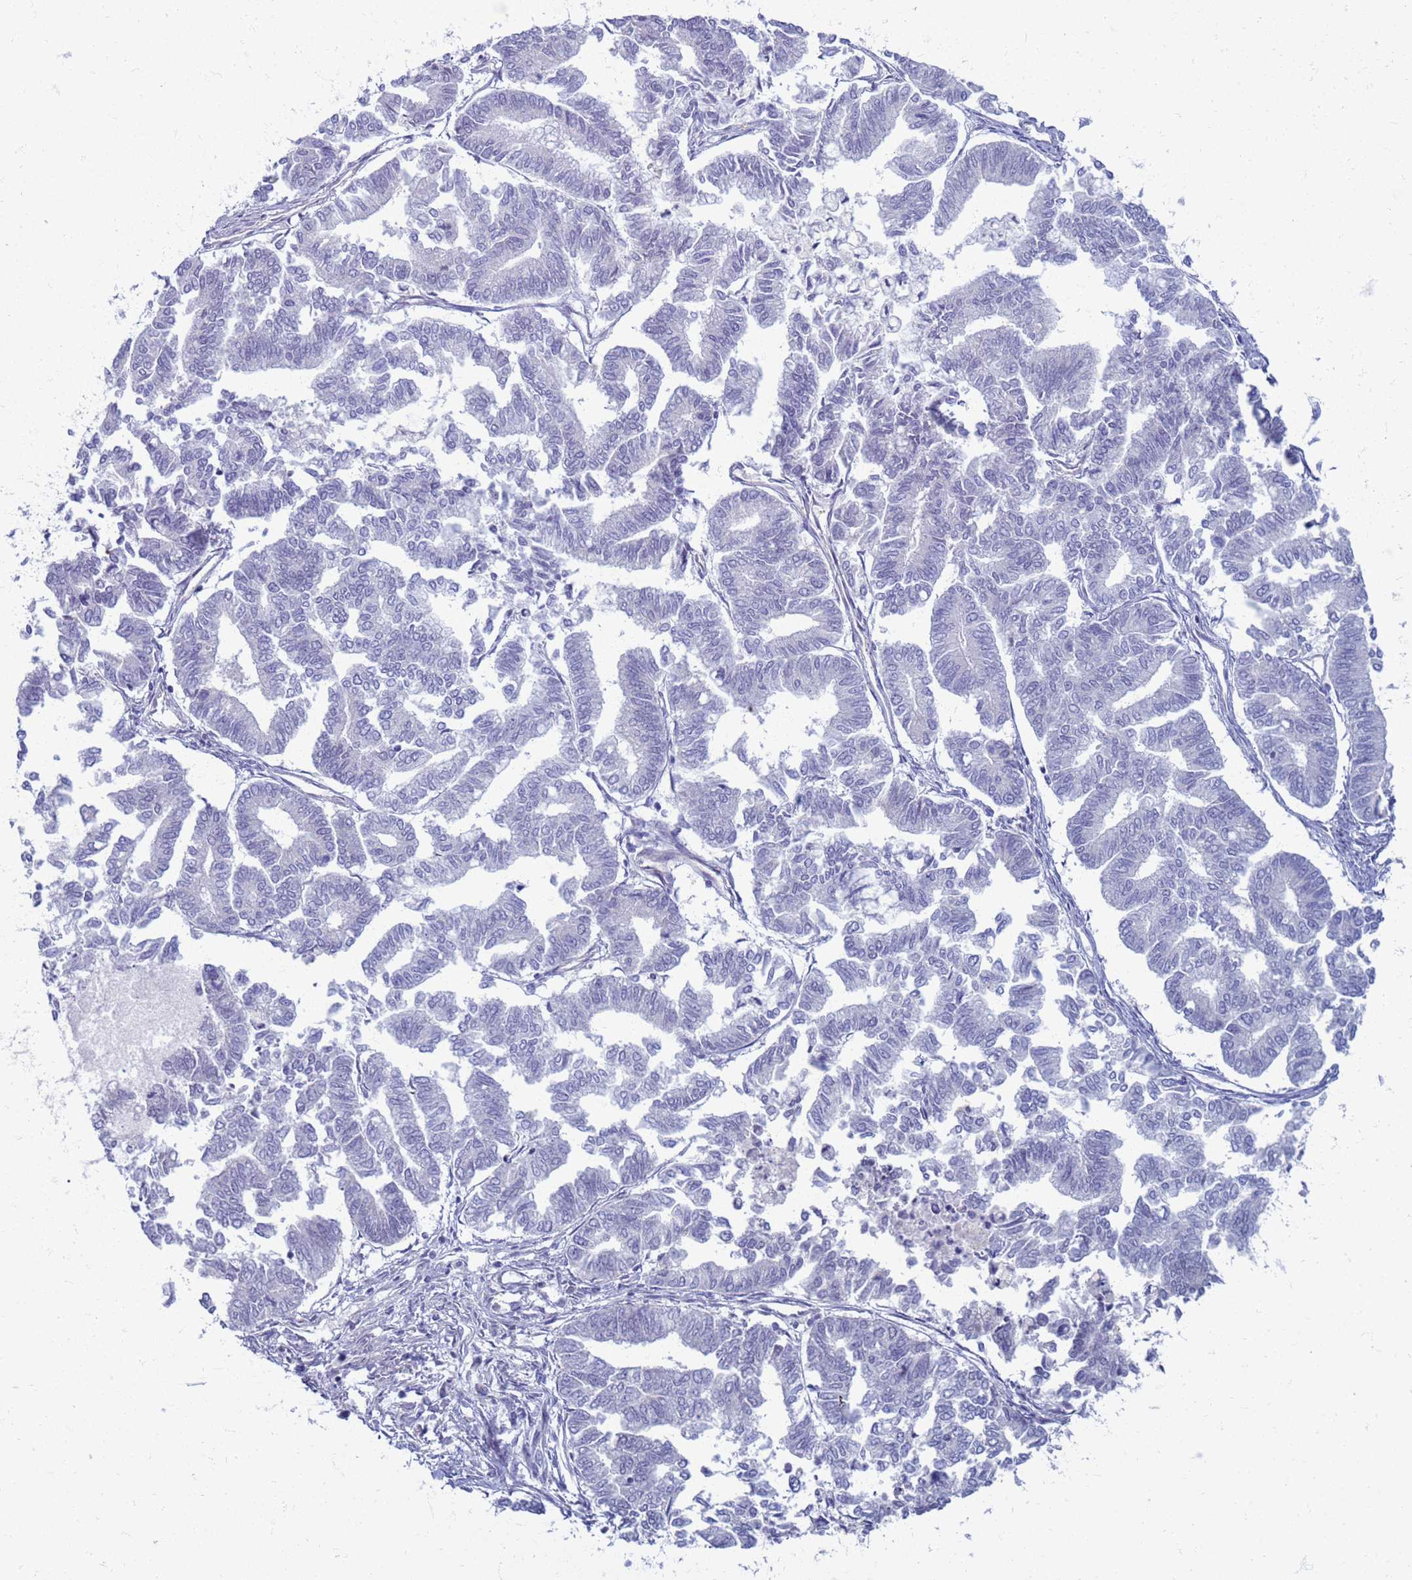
{"staining": {"intensity": "negative", "quantity": "none", "location": "none"}, "tissue": "endometrial cancer", "cell_type": "Tumor cells", "image_type": "cancer", "snomed": [{"axis": "morphology", "description": "Adenocarcinoma, NOS"}, {"axis": "topography", "description": "Endometrium"}], "caption": "DAB (3,3'-diaminobenzidine) immunohistochemical staining of human endometrial adenocarcinoma demonstrates no significant staining in tumor cells.", "gene": "CLCA2", "patient": {"sex": "female", "age": 79}}